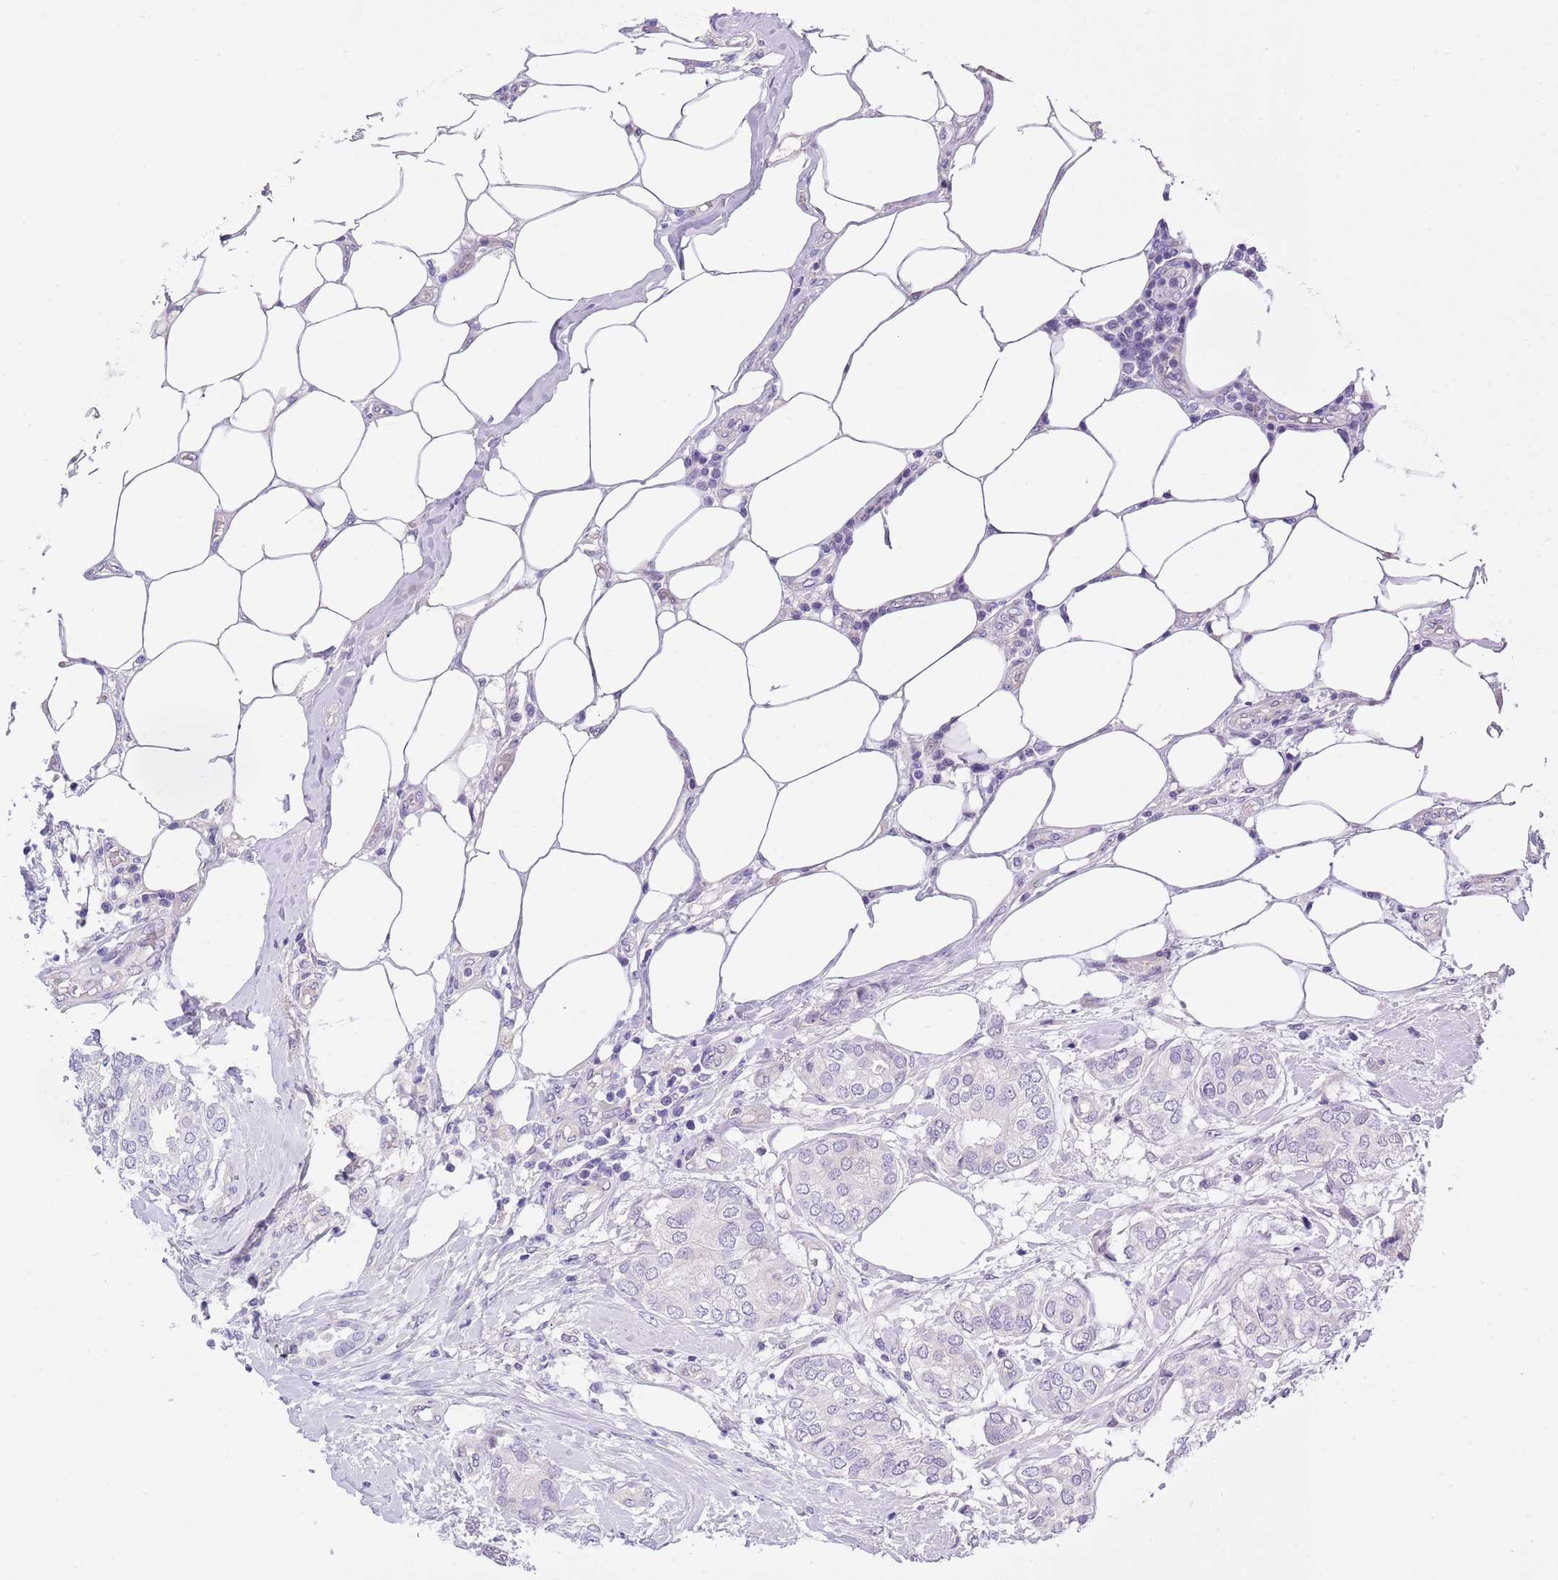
{"staining": {"intensity": "negative", "quantity": "none", "location": "none"}, "tissue": "breast cancer", "cell_type": "Tumor cells", "image_type": "cancer", "snomed": [{"axis": "morphology", "description": "Duct carcinoma"}, {"axis": "topography", "description": "Breast"}], "caption": "Micrograph shows no significant protein positivity in tumor cells of infiltrating ductal carcinoma (breast).", "gene": "NET1", "patient": {"sex": "female", "age": 73}}